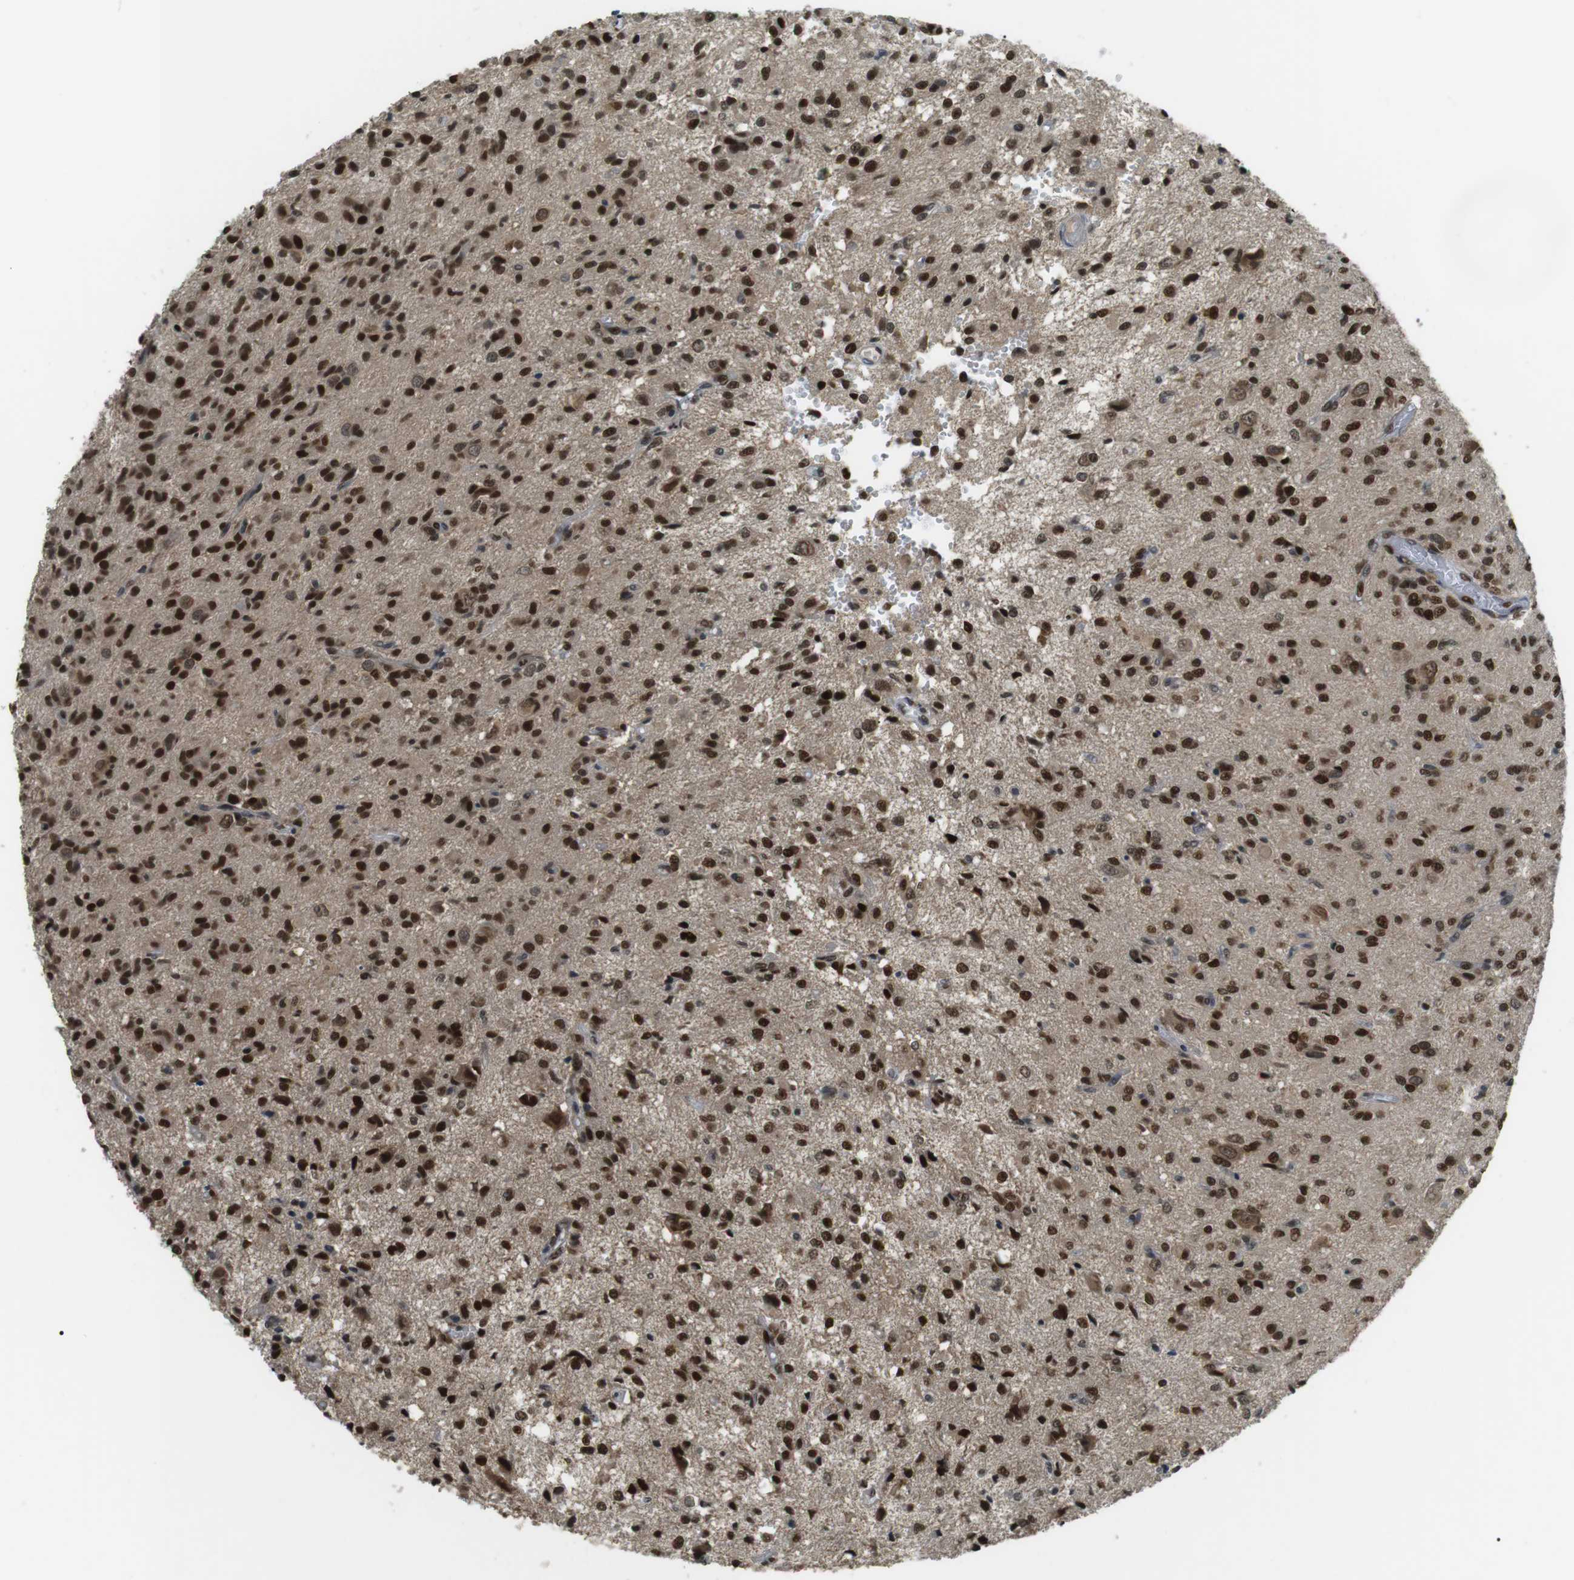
{"staining": {"intensity": "strong", "quantity": ">75%", "location": "nuclear"}, "tissue": "glioma", "cell_type": "Tumor cells", "image_type": "cancer", "snomed": [{"axis": "morphology", "description": "Glioma, malignant, High grade"}, {"axis": "topography", "description": "Brain"}], "caption": "Protein staining shows strong nuclear expression in about >75% of tumor cells in glioma.", "gene": "ORAI3", "patient": {"sex": "female", "age": 59}}